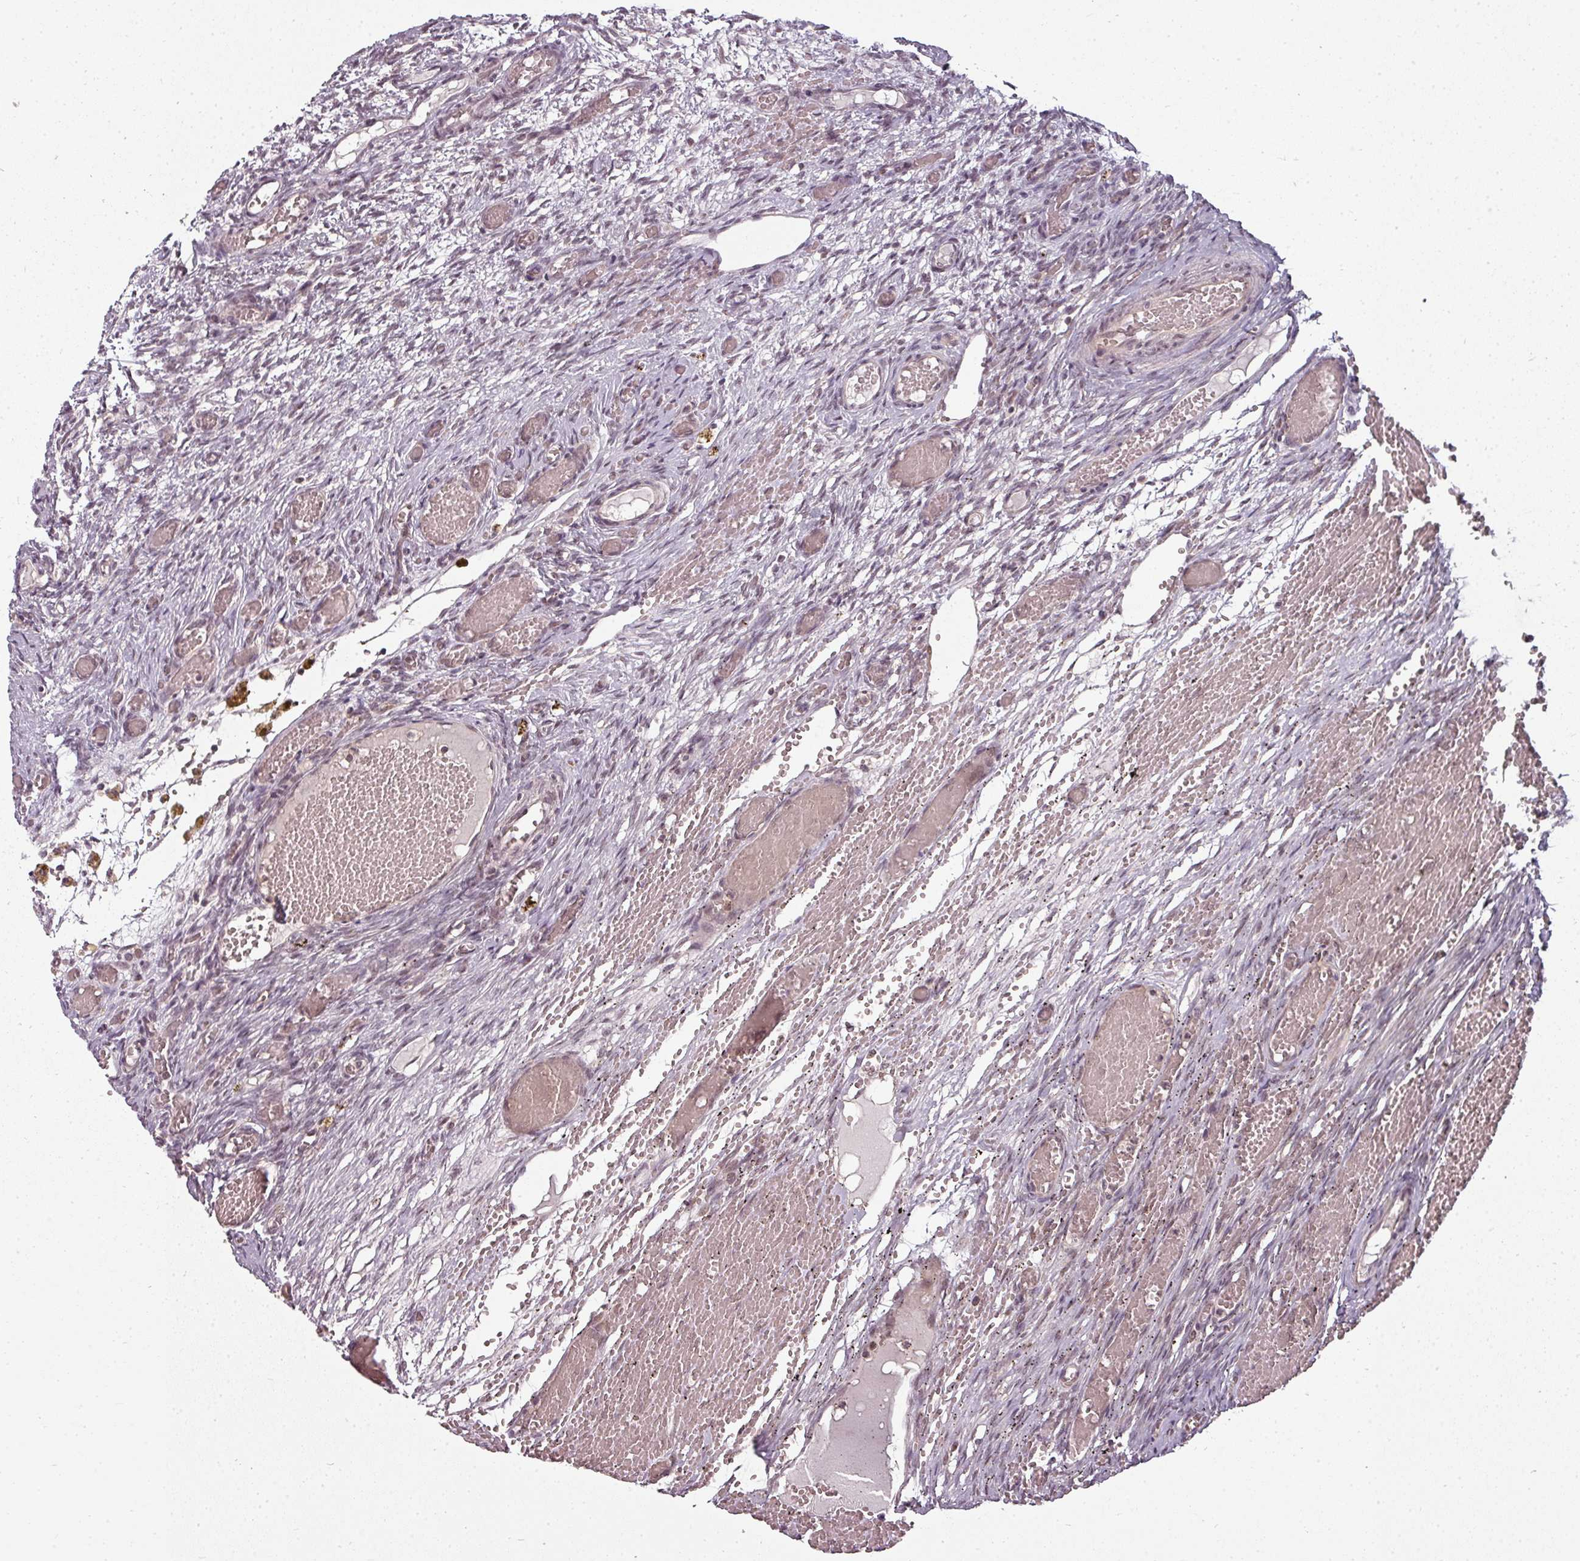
{"staining": {"intensity": "moderate", "quantity": ">75%", "location": "cytoplasmic/membranous"}, "tissue": "ovary", "cell_type": "Follicle cells", "image_type": "normal", "snomed": [{"axis": "morphology", "description": "Adenocarcinoma, NOS"}, {"axis": "topography", "description": "Endometrium"}], "caption": "The immunohistochemical stain shows moderate cytoplasmic/membranous expression in follicle cells of normal ovary.", "gene": "CLIC1", "patient": {"sex": "female", "age": 32}}